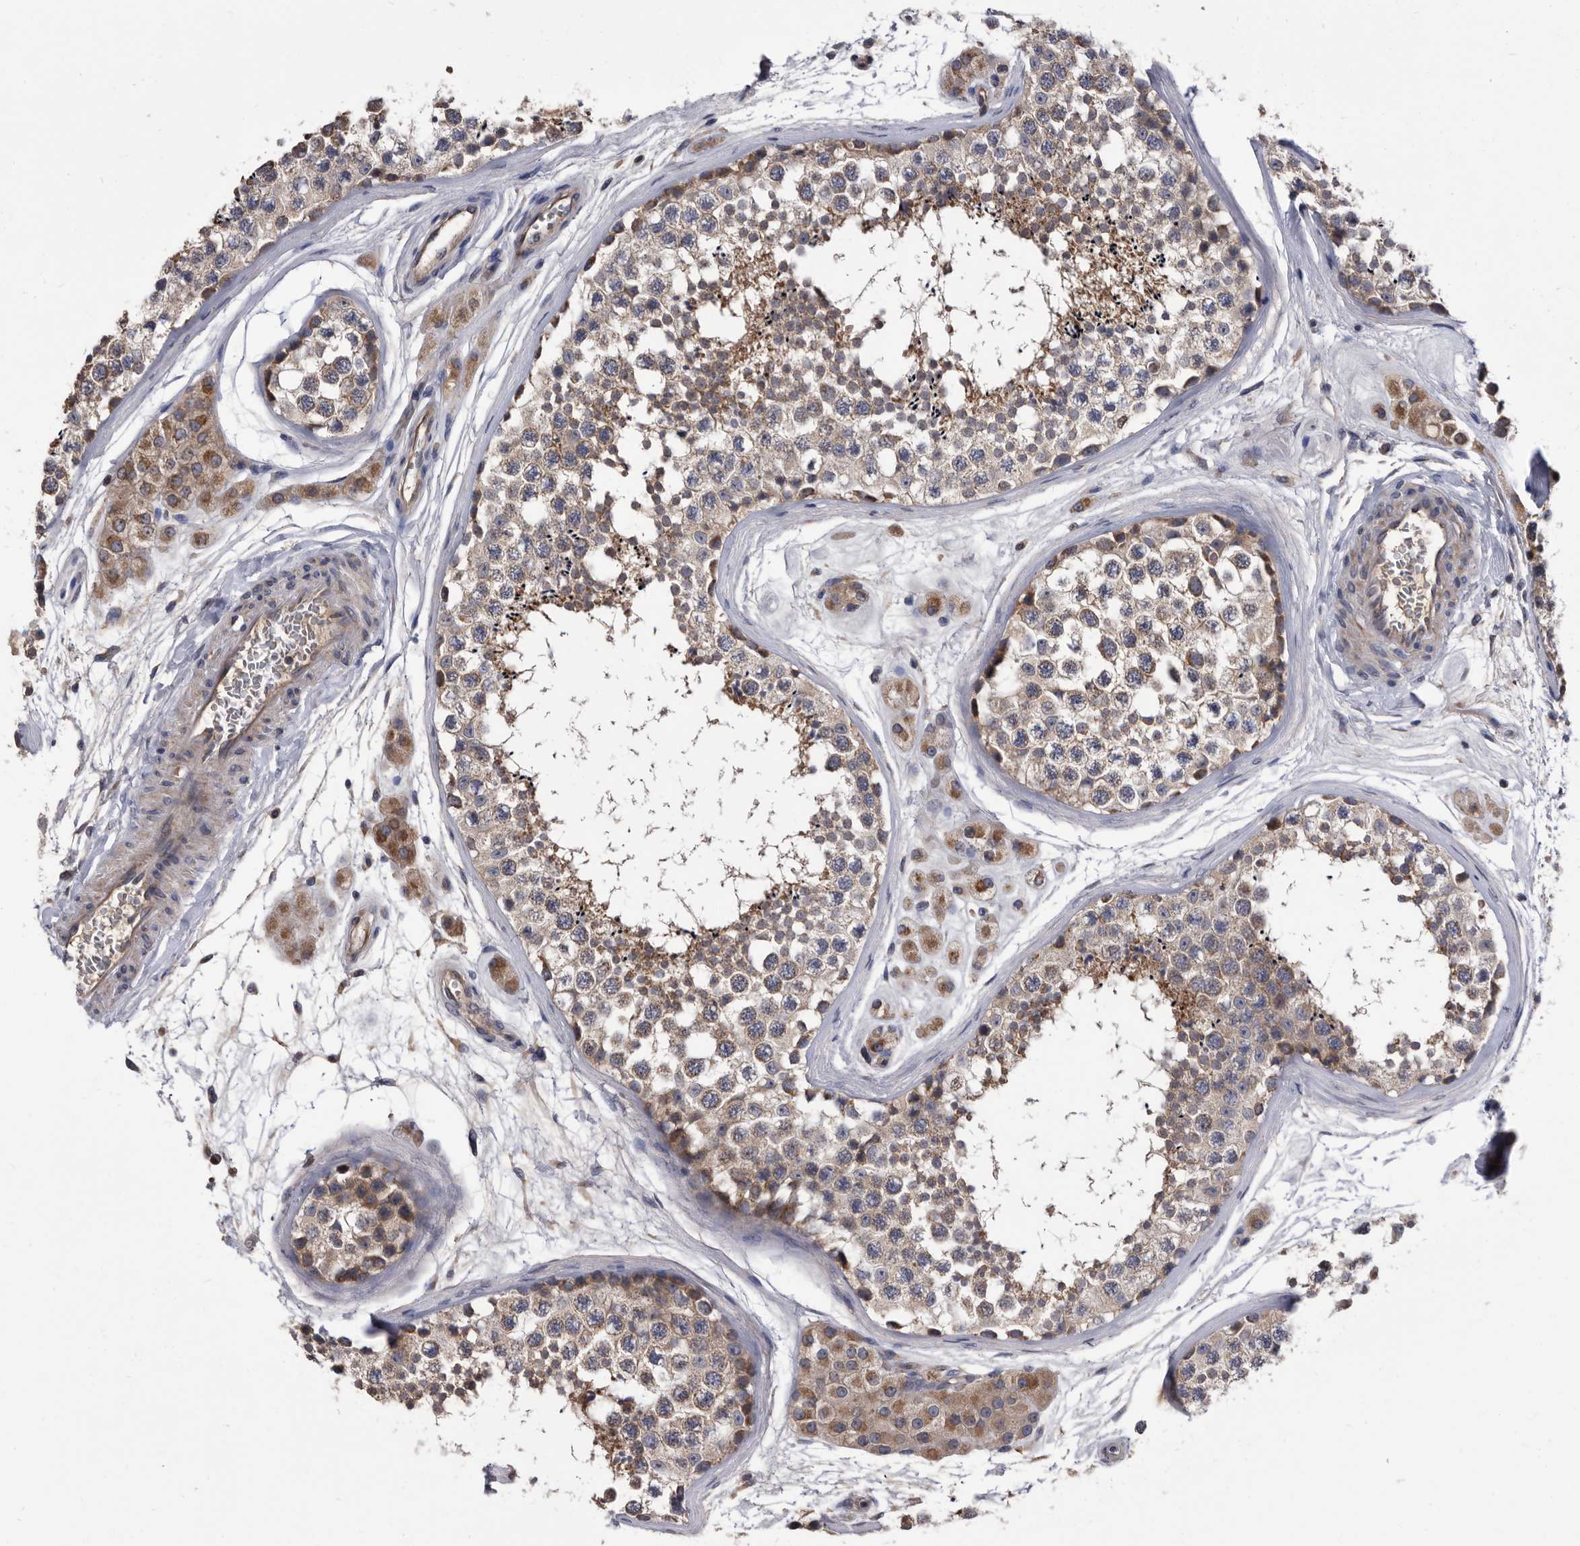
{"staining": {"intensity": "weak", "quantity": ">75%", "location": "cytoplasmic/membranous"}, "tissue": "testis", "cell_type": "Cells in seminiferous ducts", "image_type": "normal", "snomed": [{"axis": "morphology", "description": "Normal tissue, NOS"}, {"axis": "topography", "description": "Testis"}], "caption": "This photomicrograph shows IHC staining of benign testis, with low weak cytoplasmic/membranous staining in about >75% of cells in seminiferous ducts.", "gene": "DTNBP1", "patient": {"sex": "male", "age": 56}}